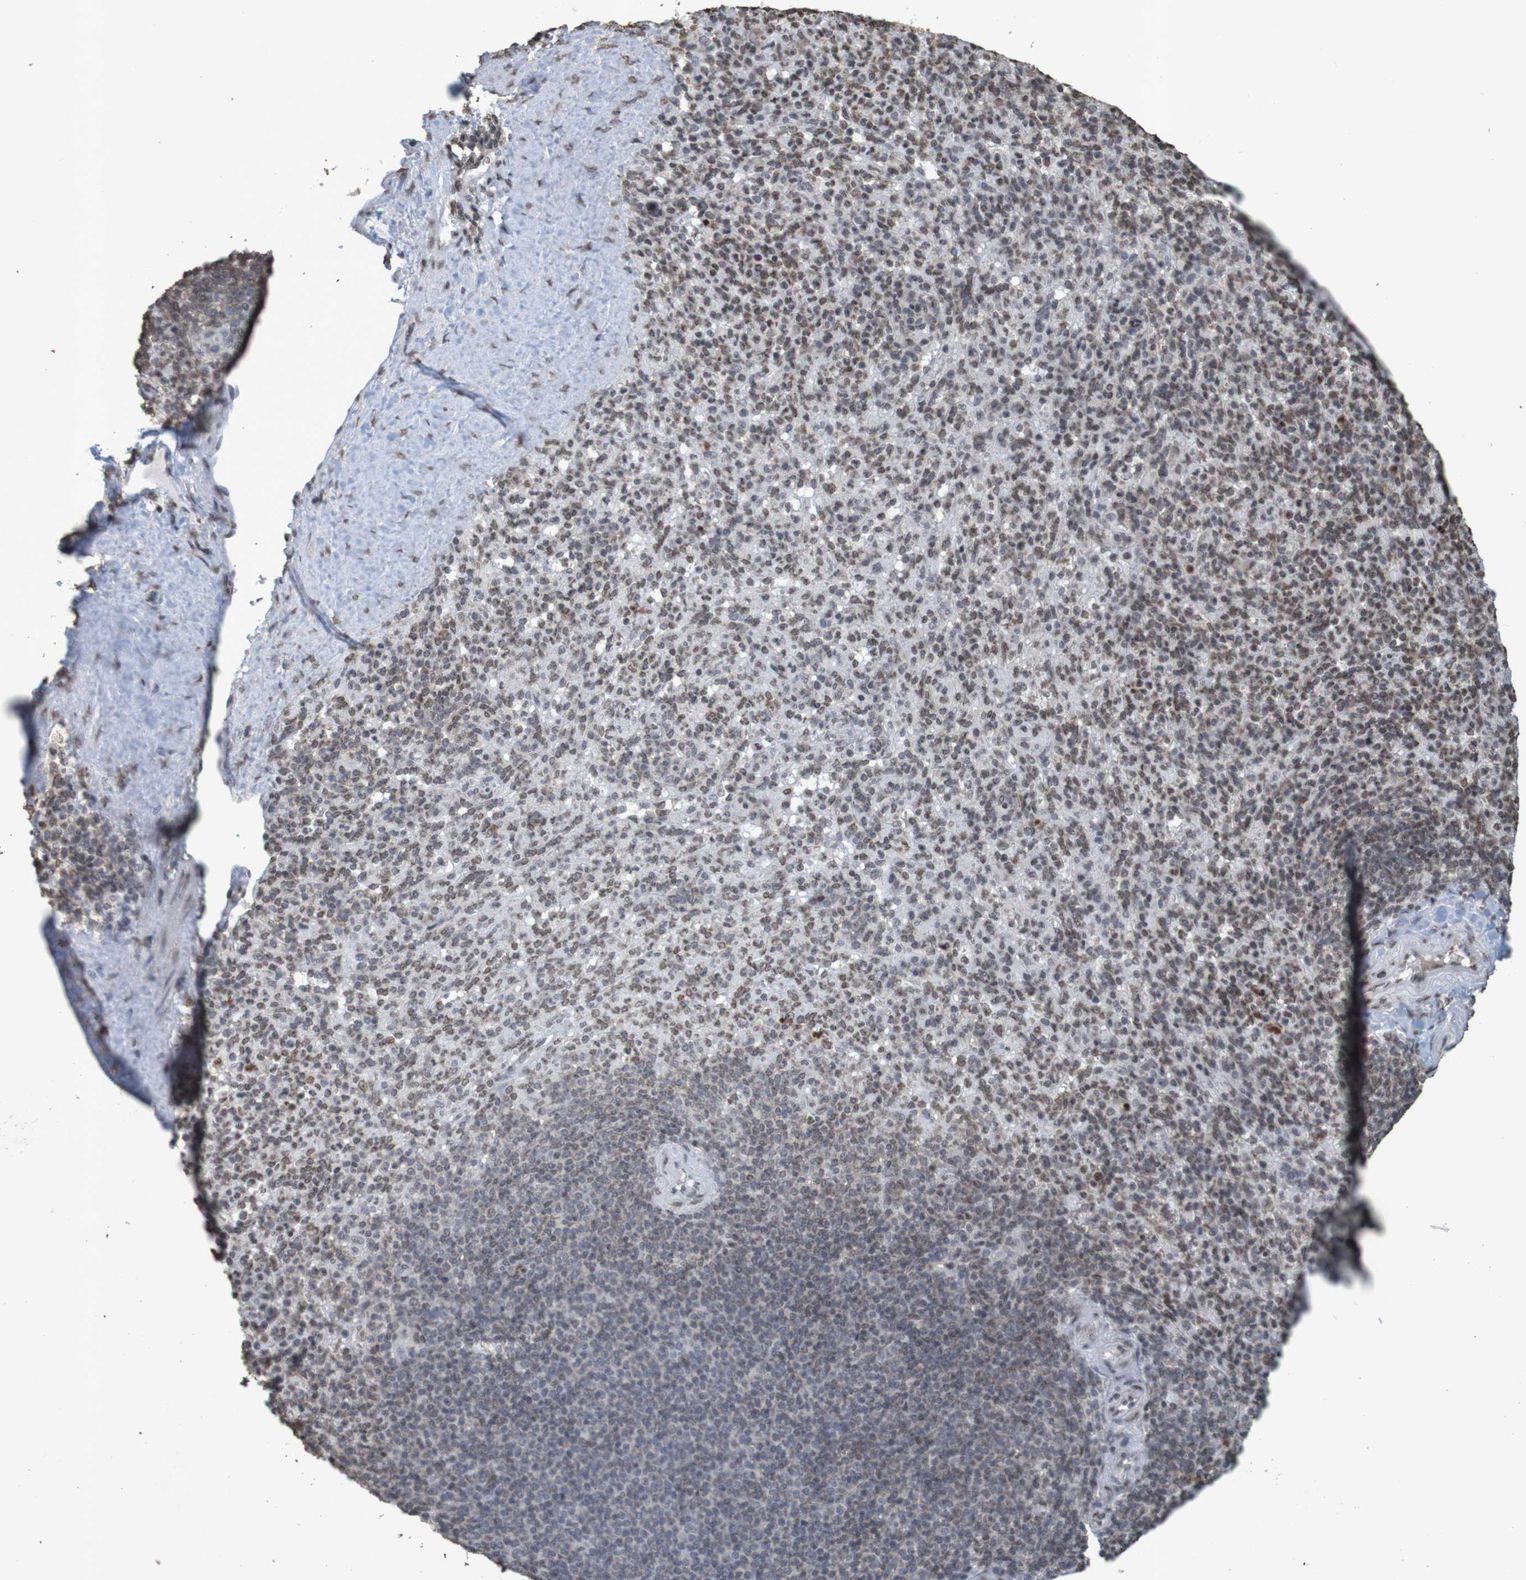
{"staining": {"intensity": "moderate", "quantity": "25%-75%", "location": "nuclear"}, "tissue": "spleen", "cell_type": "Cells in red pulp", "image_type": "normal", "snomed": [{"axis": "morphology", "description": "Normal tissue, NOS"}, {"axis": "topography", "description": "Spleen"}], "caption": "A photomicrograph showing moderate nuclear expression in approximately 25%-75% of cells in red pulp in normal spleen, as visualized by brown immunohistochemical staining.", "gene": "GFI1", "patient": {"sex": "male", "age": 36}}